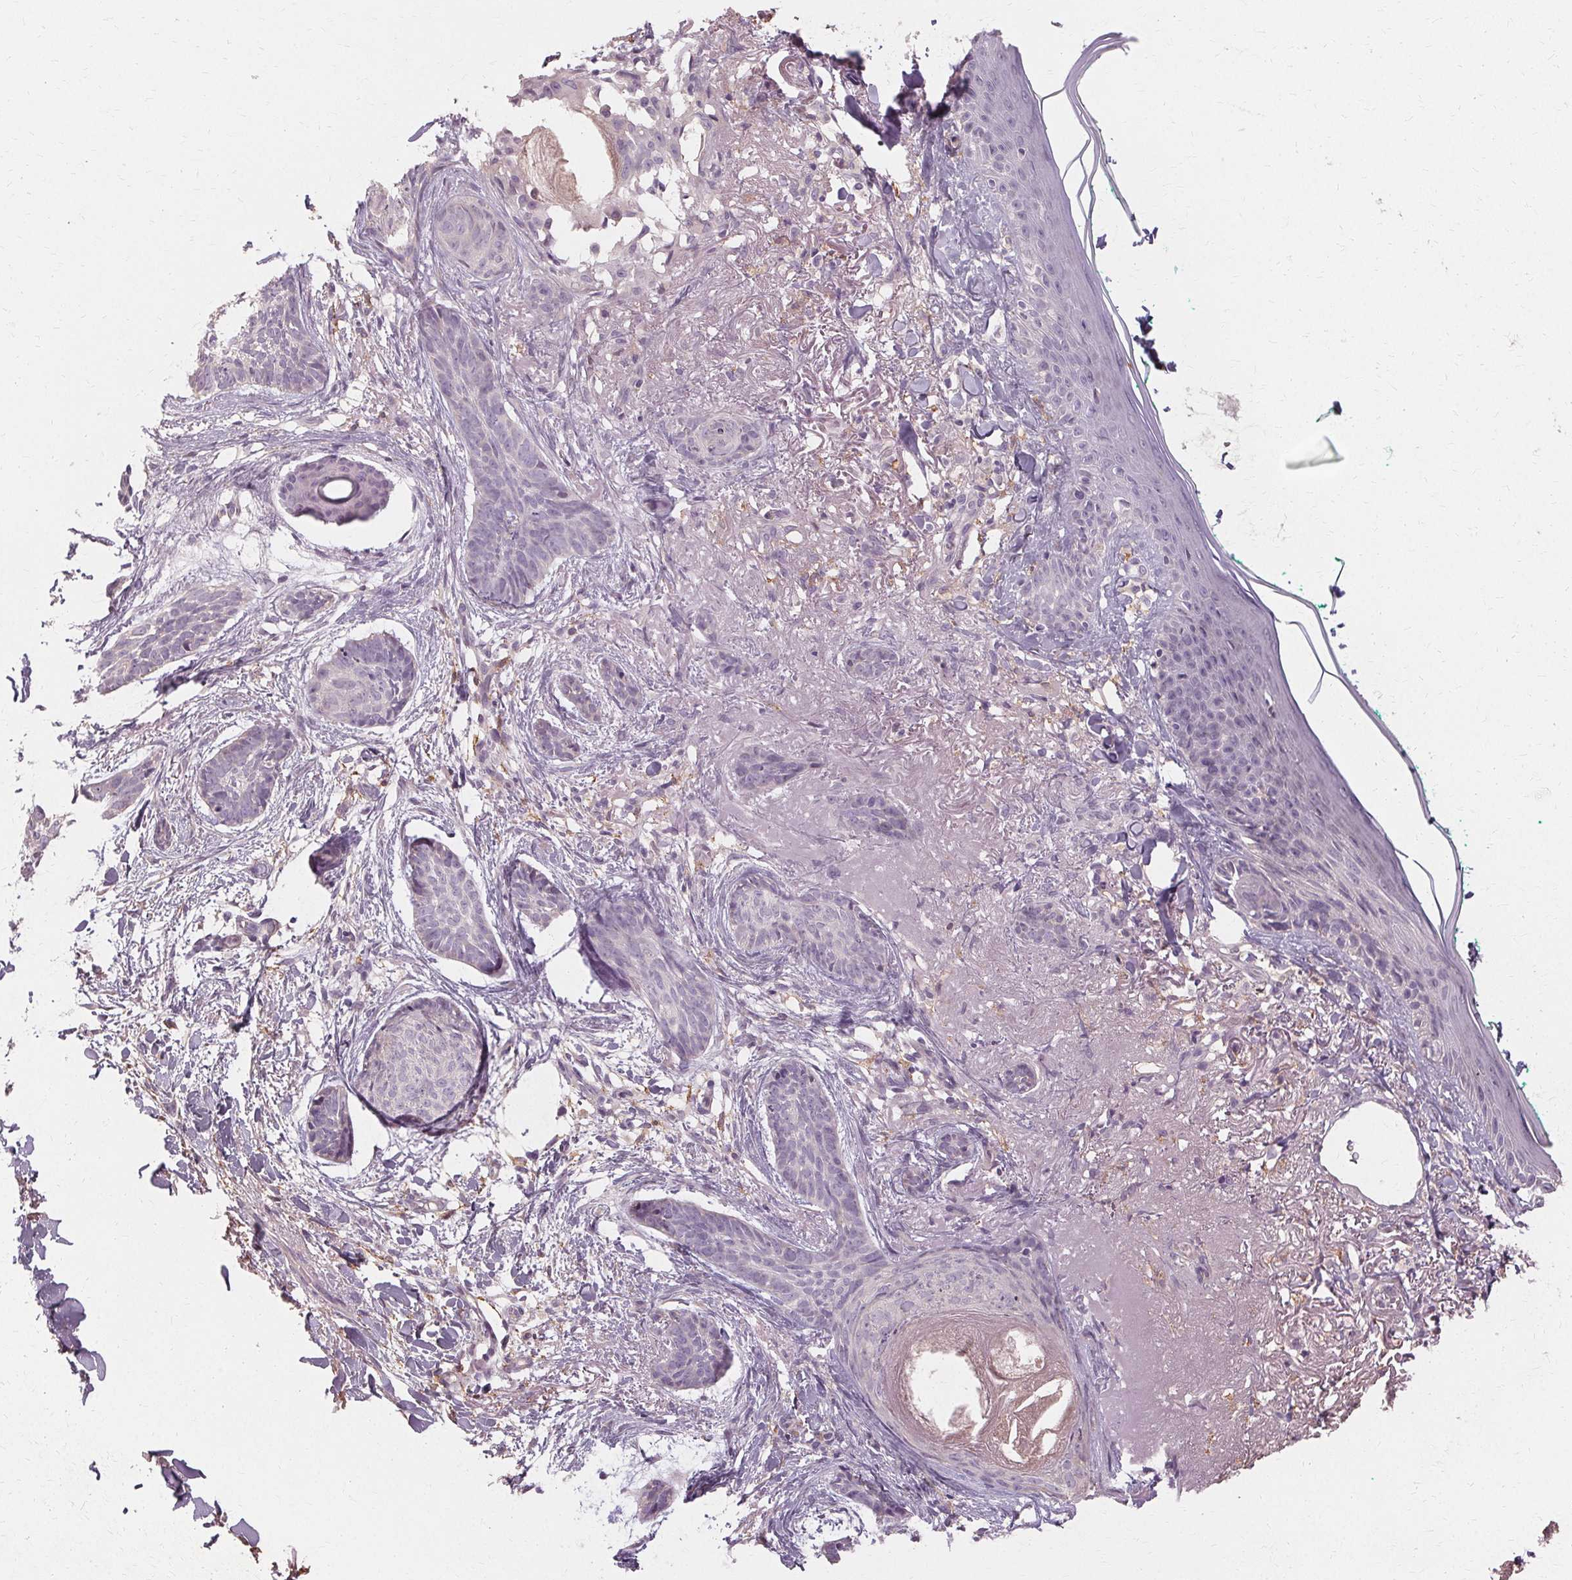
{"staining": {"intensity": "negative", "quantity": "none", "location": "none"}, "tissue": "skin cancer", "cell_type": "Tumor cells", "image_type": "cancer", "snomed": [{"axis": "morphology", "description": "Basal cell carcinoma"}, {"axis": "topography", "description": "Skin"}], "caption": "Tumor cells show no significant protein expression in basal cell carcinoma (skin).", "gene": "IFNGR1", "patient": {"sex": "female", "age": 78}}